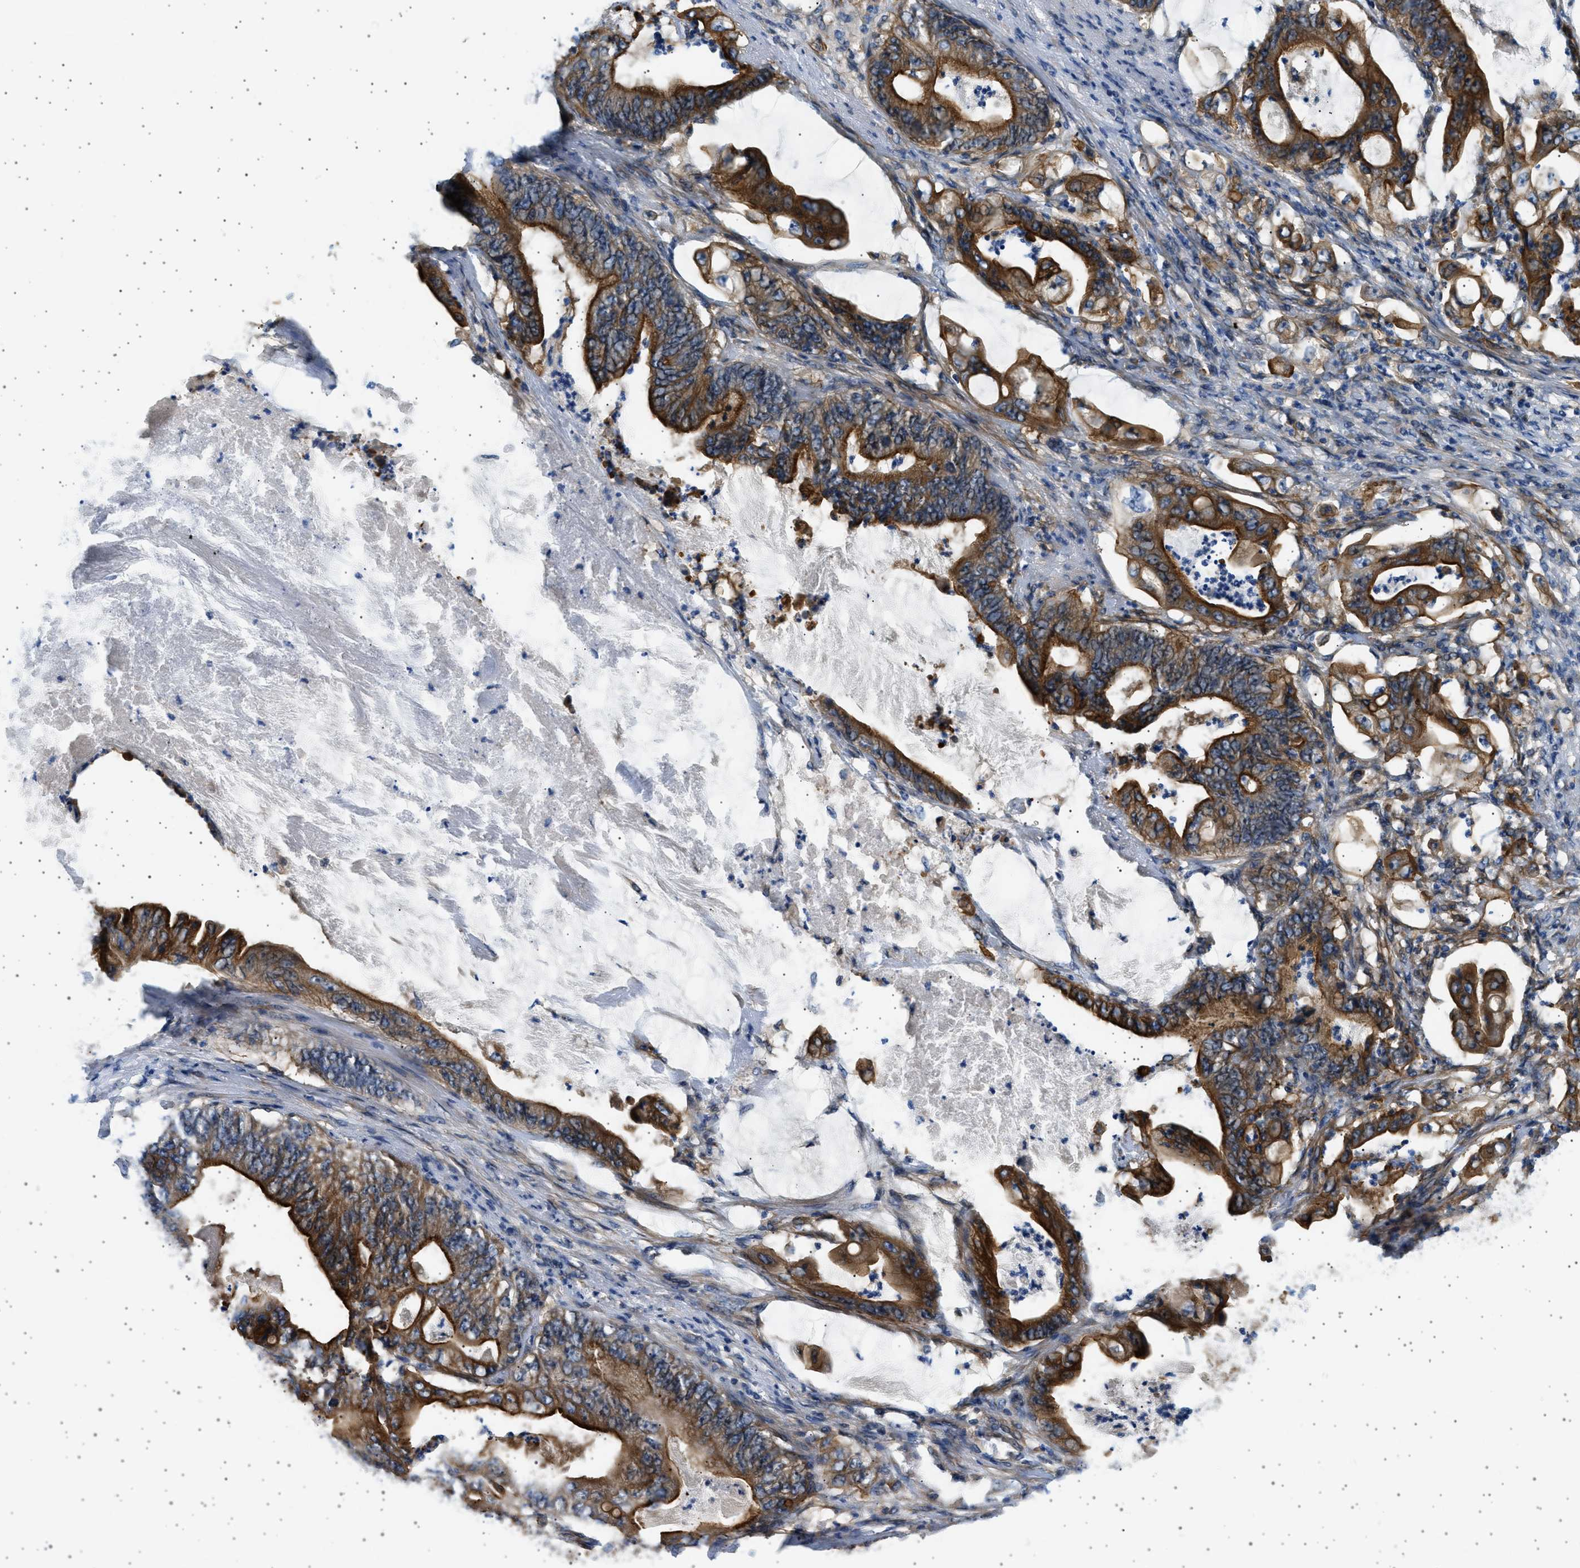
{"staining": {"intensity": "strong", "quantity": ">75%", "location": "cytoplasmic/membranous"}, "tissue": "stomach cancer", "cell_type": "Tumor cells", "image_type": "cancer", "snomed": [{"axis": "morphology", "description": "Adenocarcinoma, NOS"}, {"axis": "topography", "description": "Stomach"}], "caption": "This is an image of immunohistochemistry (IHC) staining of stomach adenocarcinoma, which shows strong positivity in the cytoplasmic/membranous of tumor cells.", "gene": "PLPP6", "patient": {"sex": "female", "age": 73}}